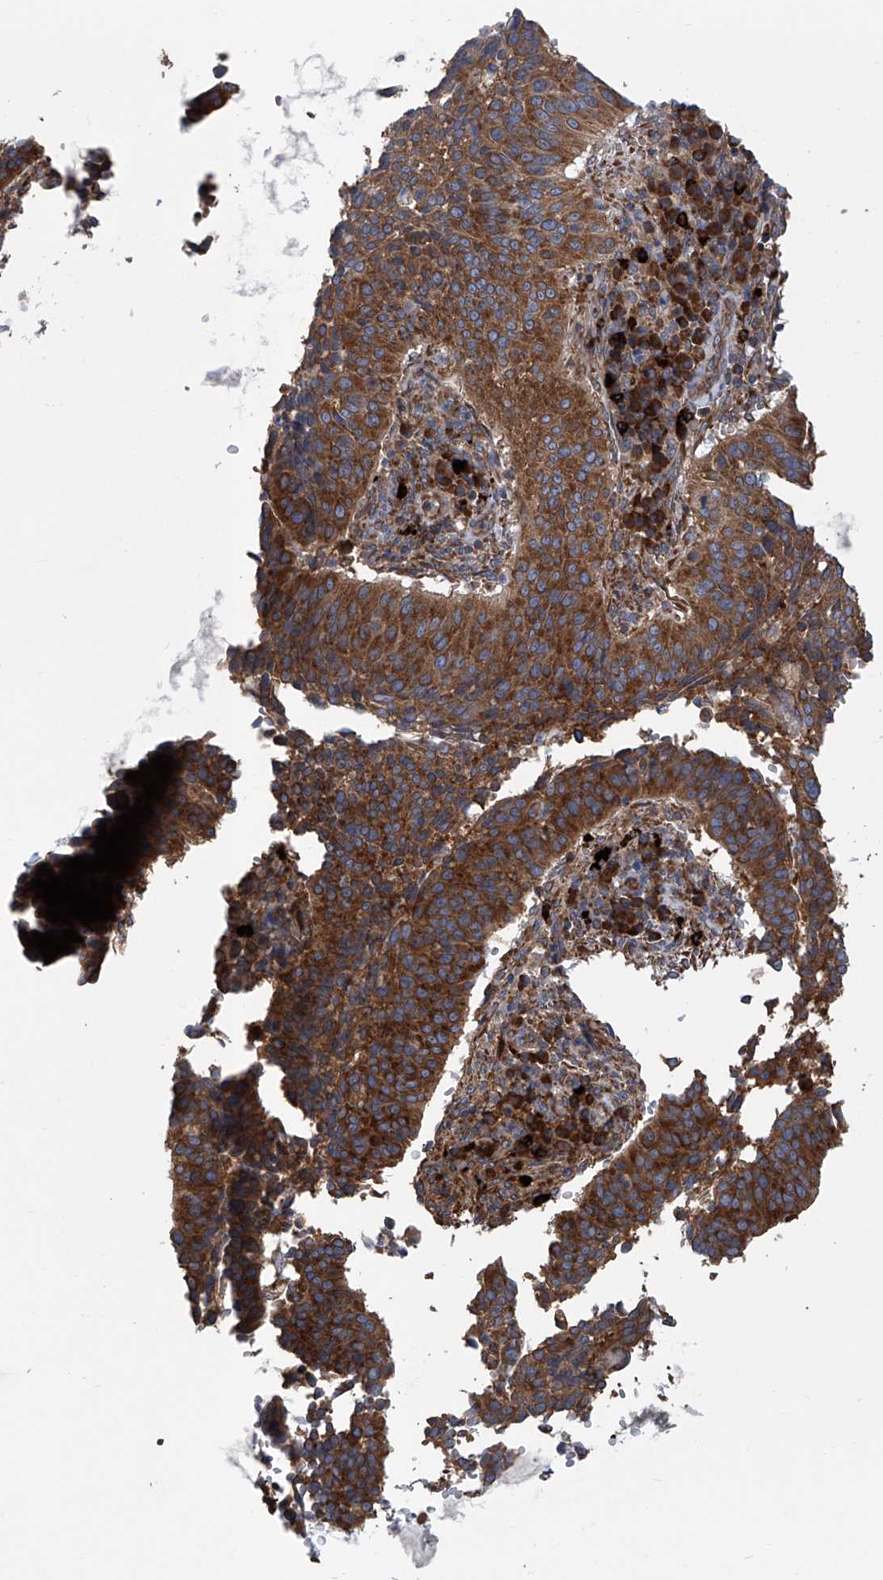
{"staining": {"intensity": "strong", "quantity": ">75%", "location": "cytoplasmic/membranous"}, "tissue": "cervical cancer", "cell_type": "Tumor cells", "image_type": "cancer", "snomed": [{"axis": "morphology", "description": "Normal tissue, NOS"}, {"axis": "morphology", "description": "Squamous cell carcinoma, NOS"}, {"axis": "topography", "description": "Cervix"}], "caption": "IHC micrograph of human cervical cancer stained for a protein (brown), which demonstrates high levels of strong cytoplasmic/membranous positivity in about >75% of tumor cells.", "gene": "SENP2", "patient": {"sex": "female", "age": 39}}